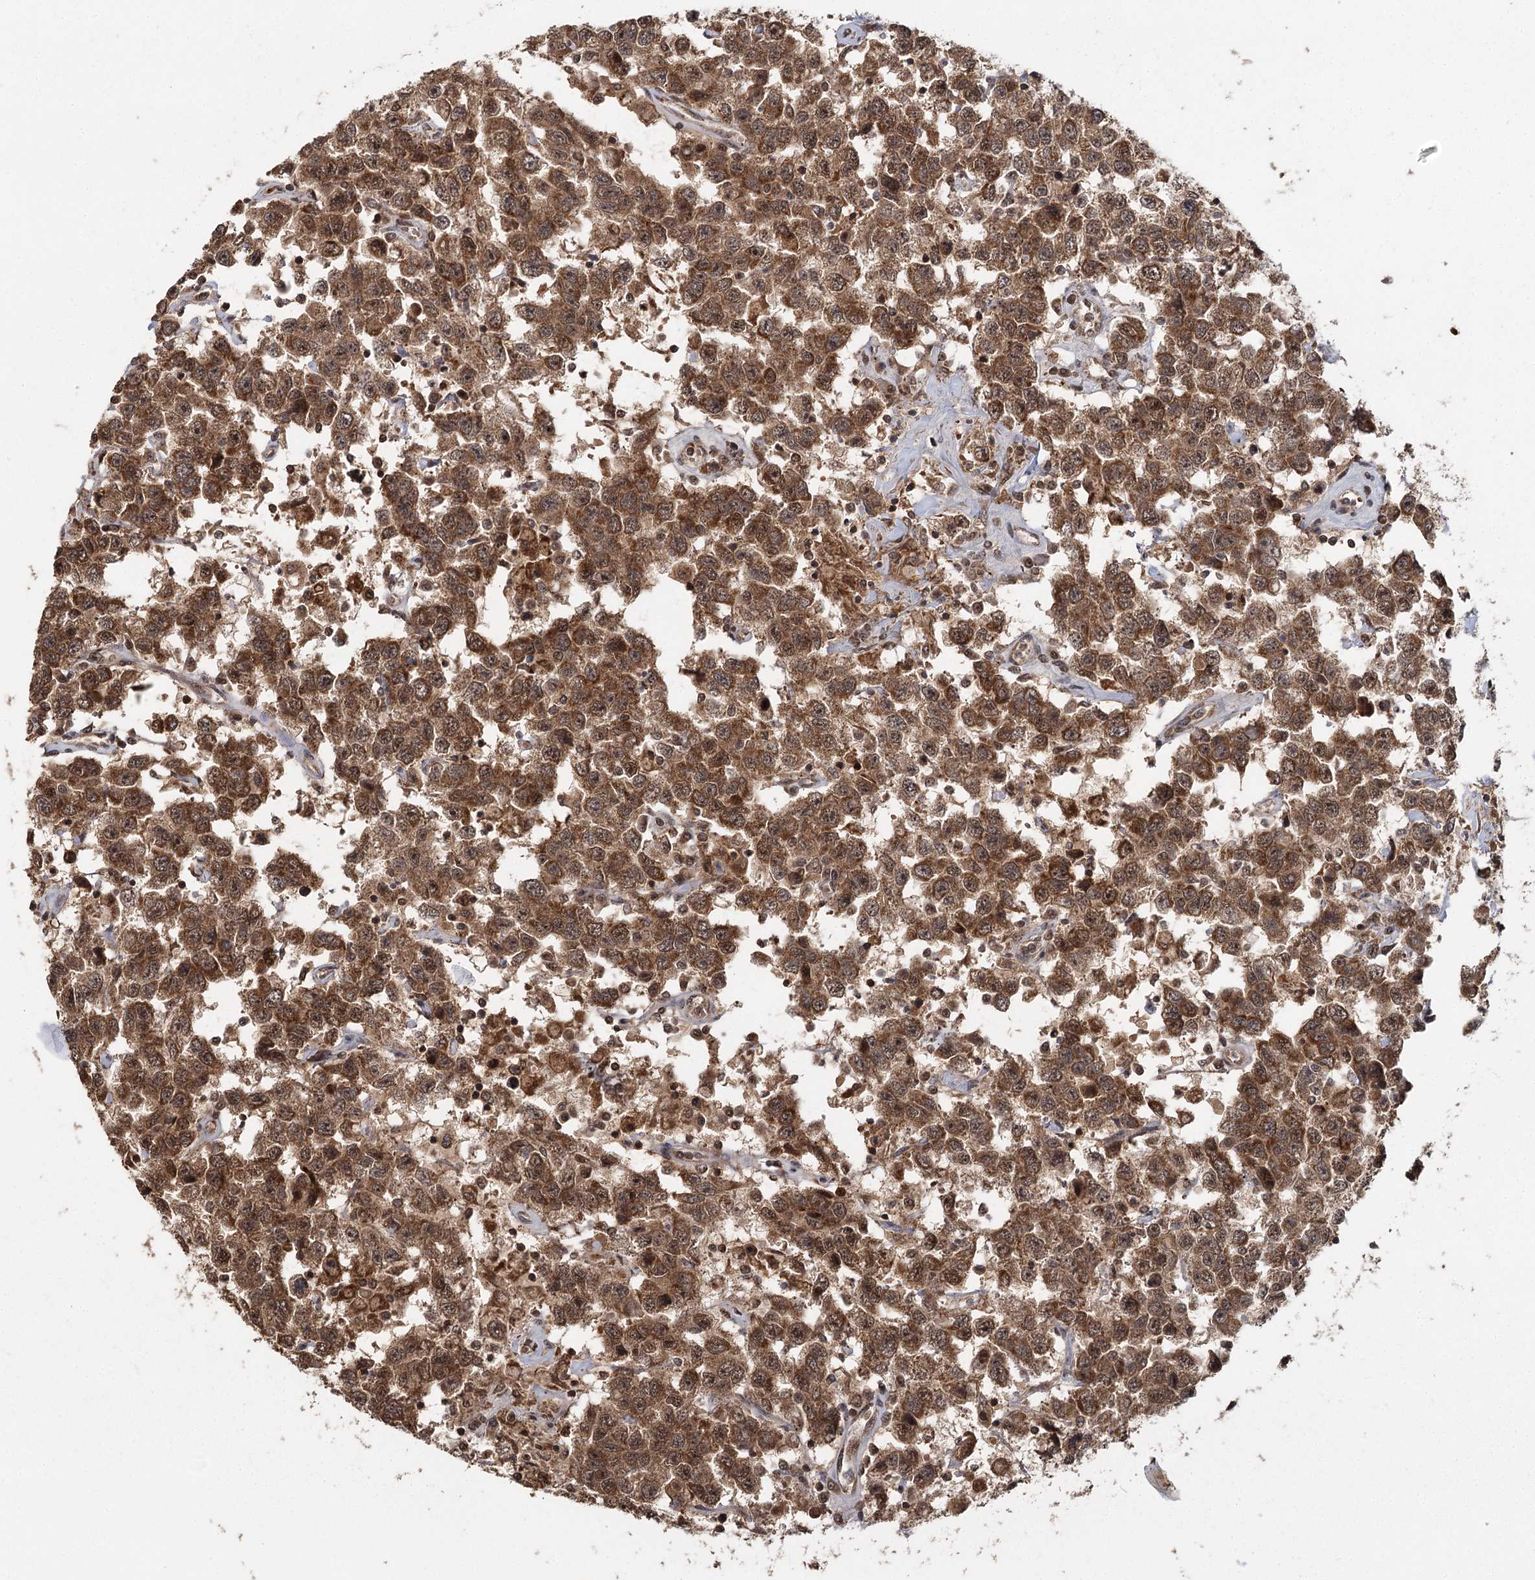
{"staining": {"intensity": "moderate", "quantity": ">75%", "location": "cytoplasmic/membranous"}, "tissue": "testis cancer", "cell_type": "Tumor cells", "image_type": "cancer", "snomed": [{"axis": "morphology", "description": "Seminoma, NOS"}, {"axis": "topography", "description": "Testis"}], "caption": "A medium amount of moderate cytoplasmic/membranous expression is present in about >75% of tumor cells in testis seminoma tissue.", "gene": "MICU1", "patient": {"sex": "male", "age": 41}}